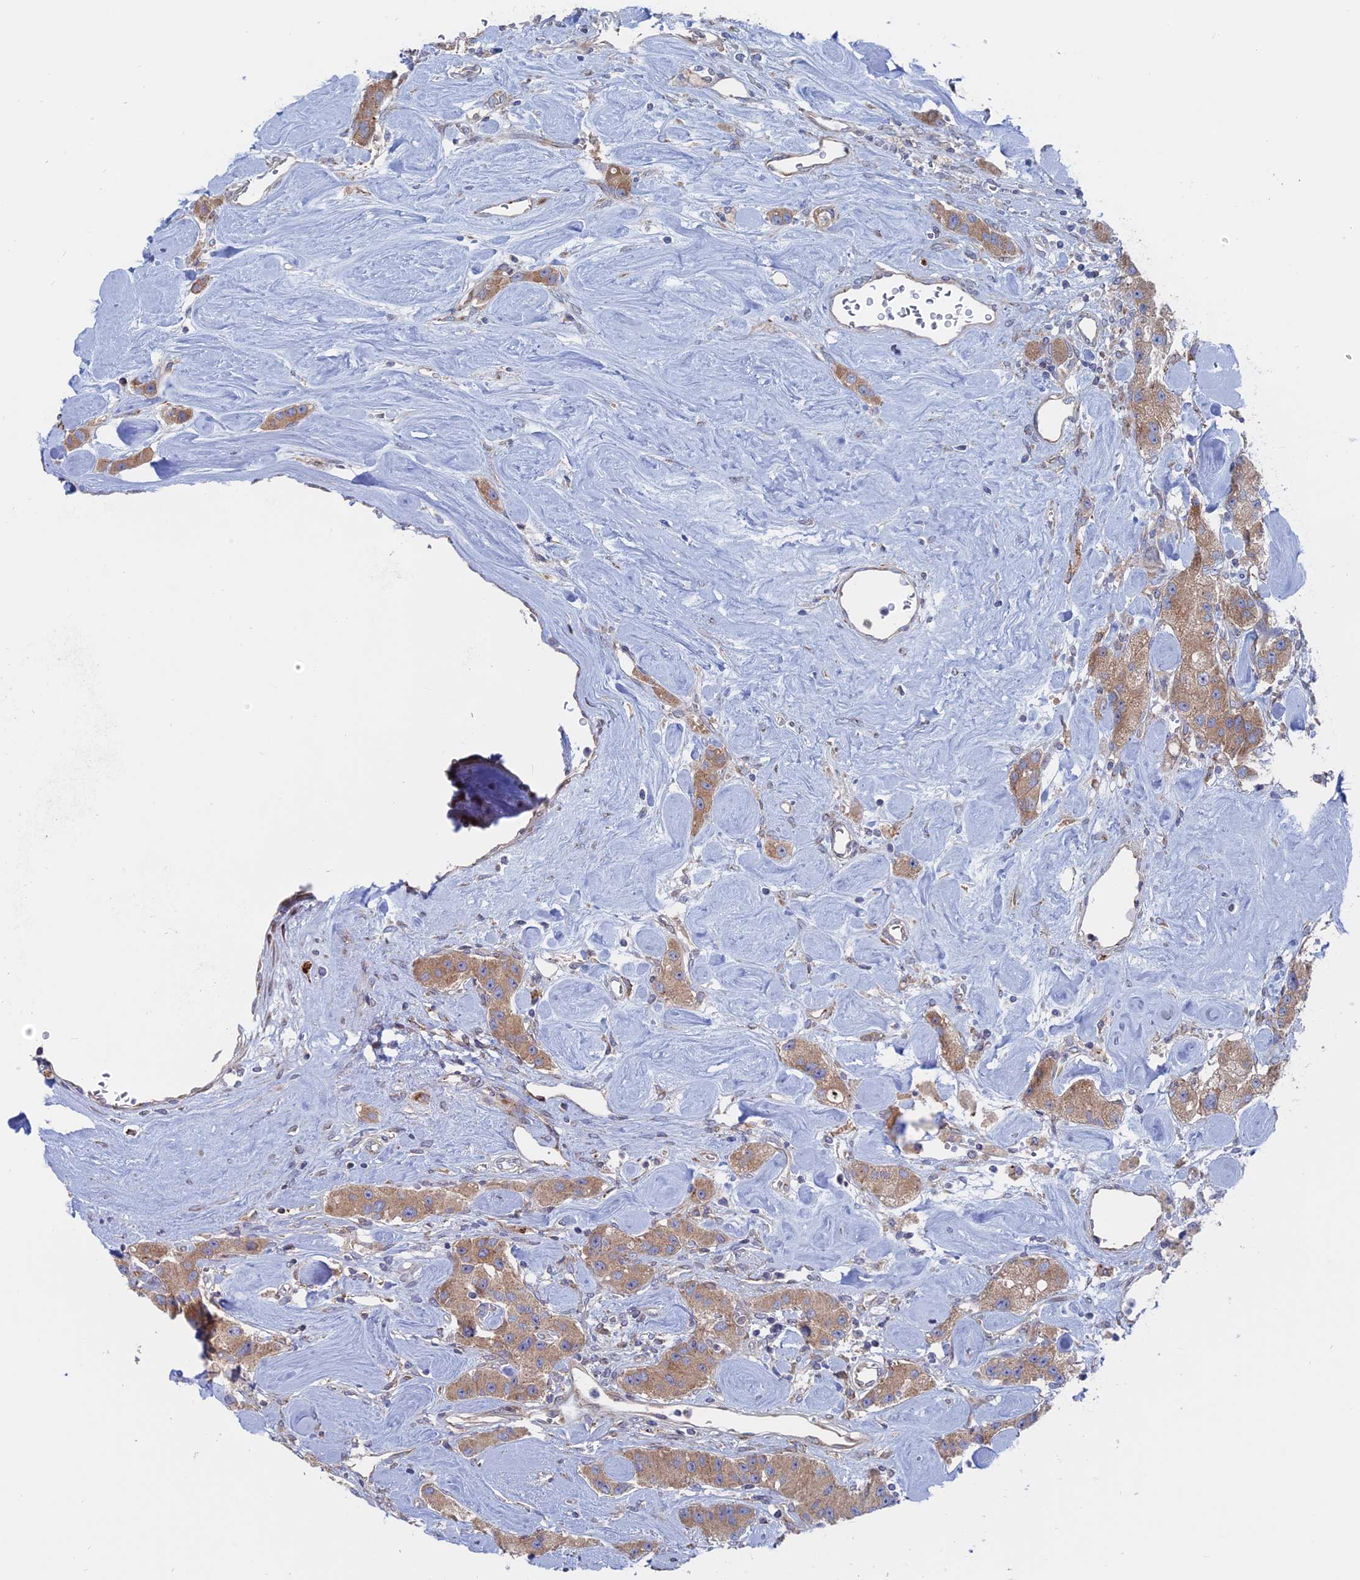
{"staining": {"intensity": "moderate", "quantity": ">75%", "location": "cytoplasmic/membranous"}, "tissue": "carcinoid", "cell_type": "Tumor cells", "image_type": "cancer", "snomed": [{"axis": "morphology", "description": "Carcinoid, malignant, NOS"}, {"axis": "topography", "description": "Pancreas"}], "caption": "Moderate cytoplasmic/membranous staining for a protein is identified in about >75% of tumor cells of carcinoid (malignant) using immunohistochemistry.", "gene": "TBC1D30", "patient": {"sex": "male", "age": 41}}